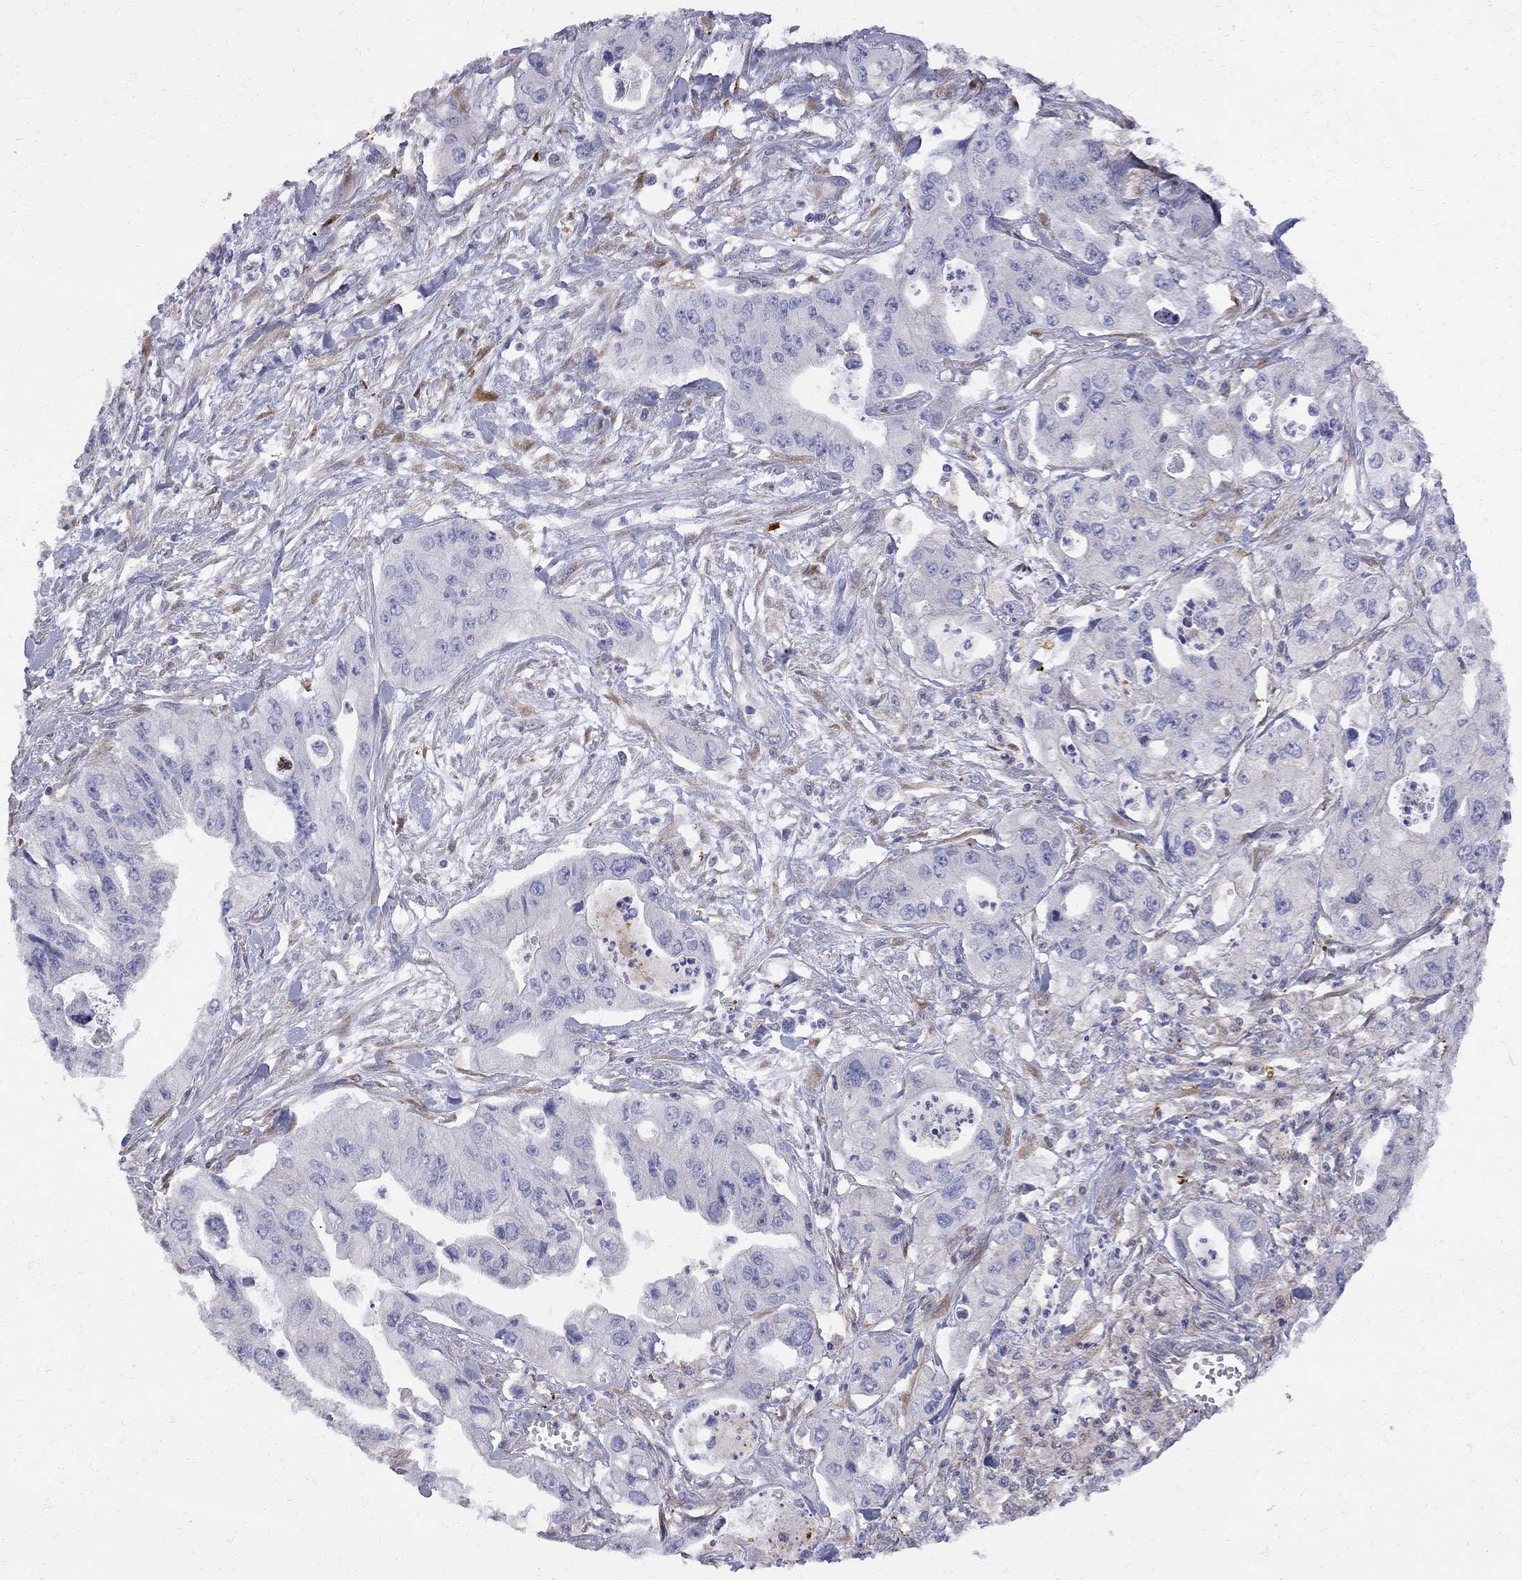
{"staining": {"intensity": "negative", "quantity": "none", "location": "none"}, "tissue": "pancreatic cancer", "cell_type": "Tumor cells", "image_type": "cancer", "snomed": [{"axis": "morphology", "description": "Adenocarcinoma, NOS"}, {"axis": "topography", "description": "Pancreas"}], "caption": "Tumor cells are negative for brown protein staining in adenocarcinoma (pancreatic).", "gene": "MTHFR", "patient": {"sex": "male", "age": 70}}